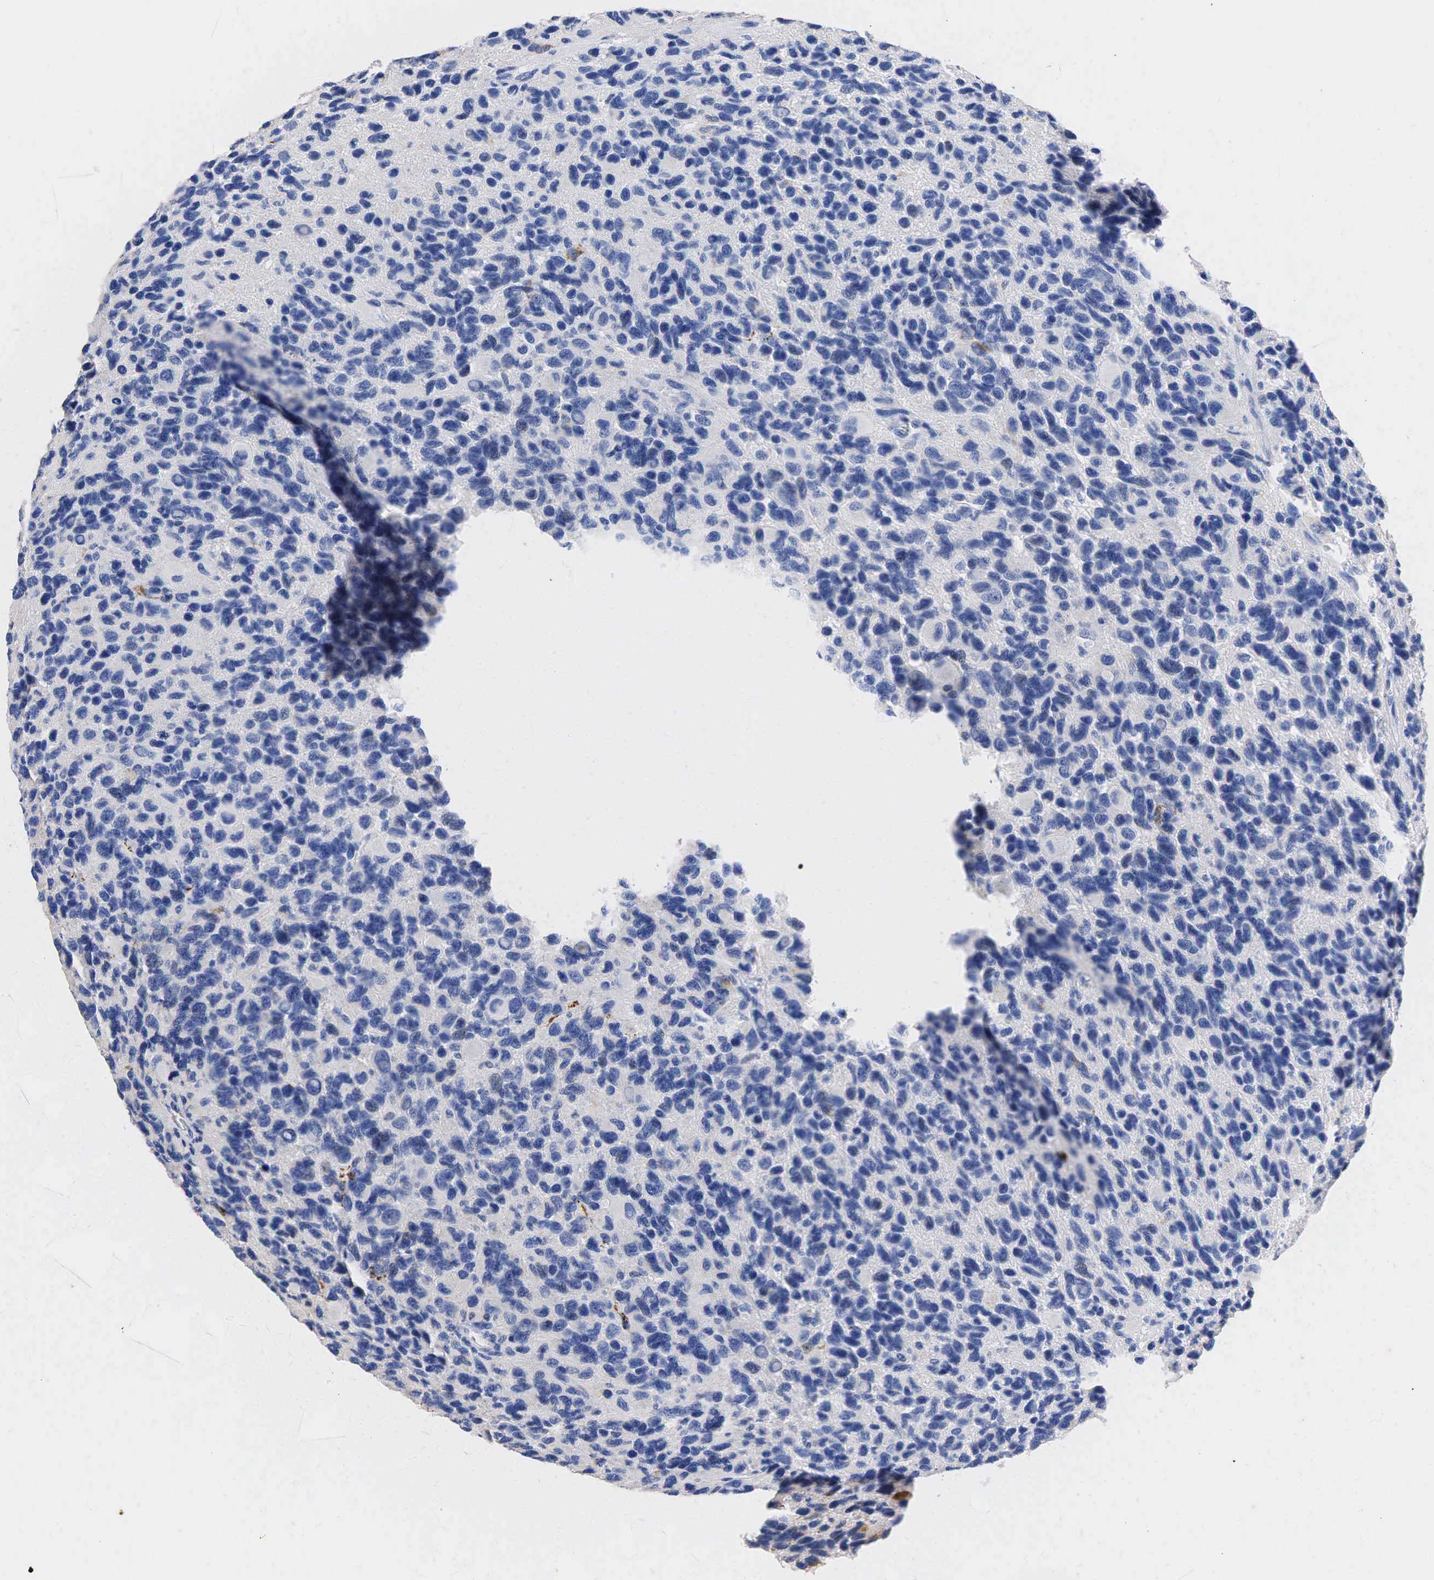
{"staining": {"intensity": "moderate", "quantity": "<25%", "location": "cytoplasmic/membranous"}, "tissue": "glioma", "cell_type": "Tumor cells", "image_type": "cancer", "snomed": [{"axis": "morphology", "description": "Glioma, malignant, High grade"}, {"axis": "topography", "description": "Brain"}], "caption": "Immunohistochemistry (IHC) micrograph of neoplastic tissue: malignant glioma (high-grade) stained using immunohistochemistry reveals low levels of moderate protein expression localized specifically in the cytoplasmic/membranous of tumor cells, appearing as a cytoplasmic/membranous brown color.", "gene": "SYP", "patient": {"sex": "male", "age": 77}}